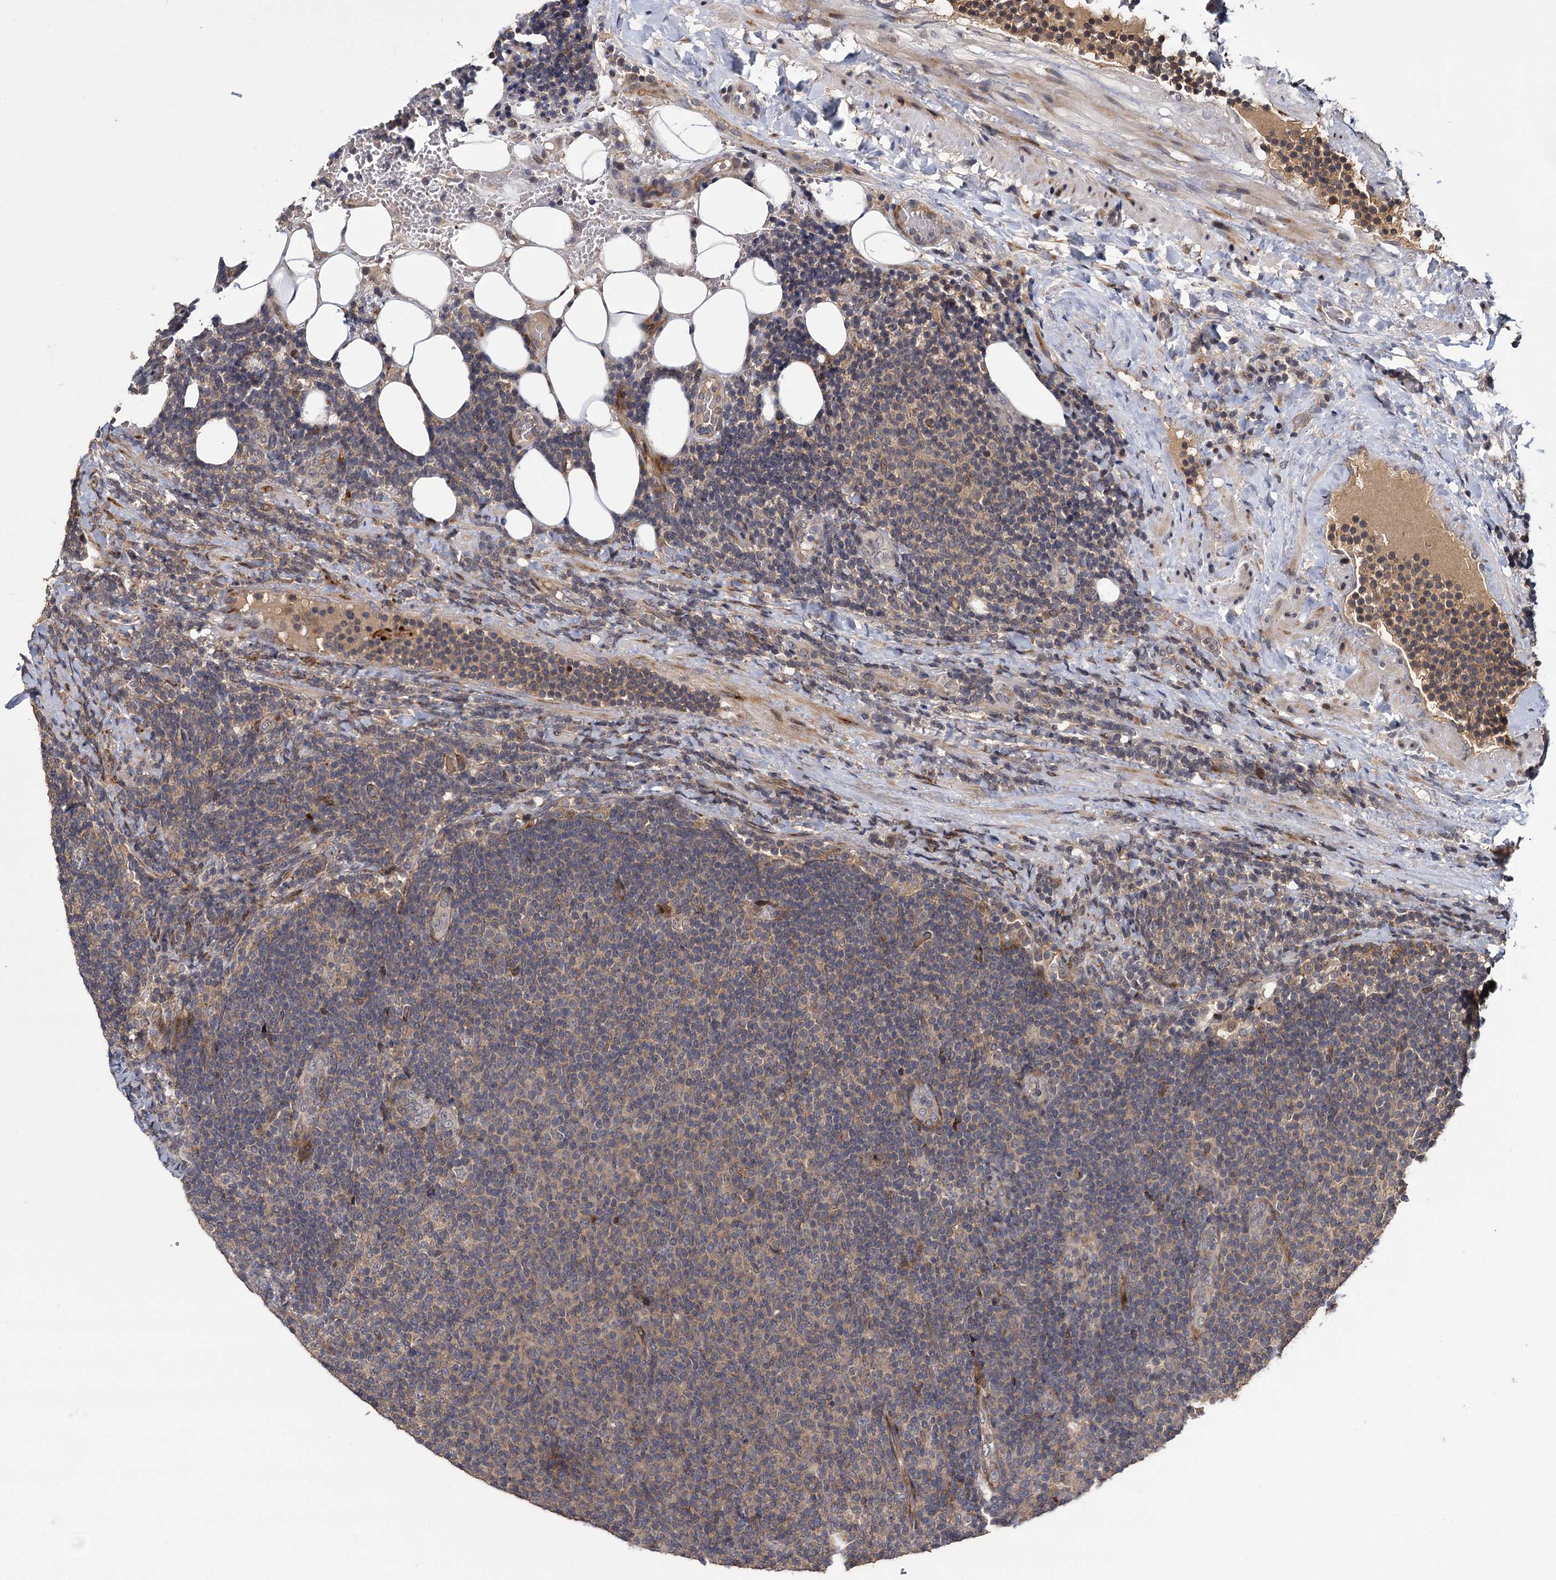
{"staining": {"intensity": "moderate", "quantity": "25%-75%", "location": "cytoplasmic/membranous"}, "tissue": "lymphoma", "cell_type": "Tumor cells", "image_type": "cancer", "snomed": [{"axis": "morphology", "description": "Malignant lymphoma, non-Hodgkin's type, Low grade"}, {"axis": "topography", "description": "Lymph node"}], "caption": "Low-grade malignant lymphoma, non-Hodgkin's type was stained to show a protein in brown. There is medium levels of moderate cytoplasmic/membranous staining in approximately 25%-75% of tumor cells. (DAB = brown stain, brightfield microscopy at high magnification).", "gene": "INPPL1", "patient": {"sex": "male", "age": 66}}